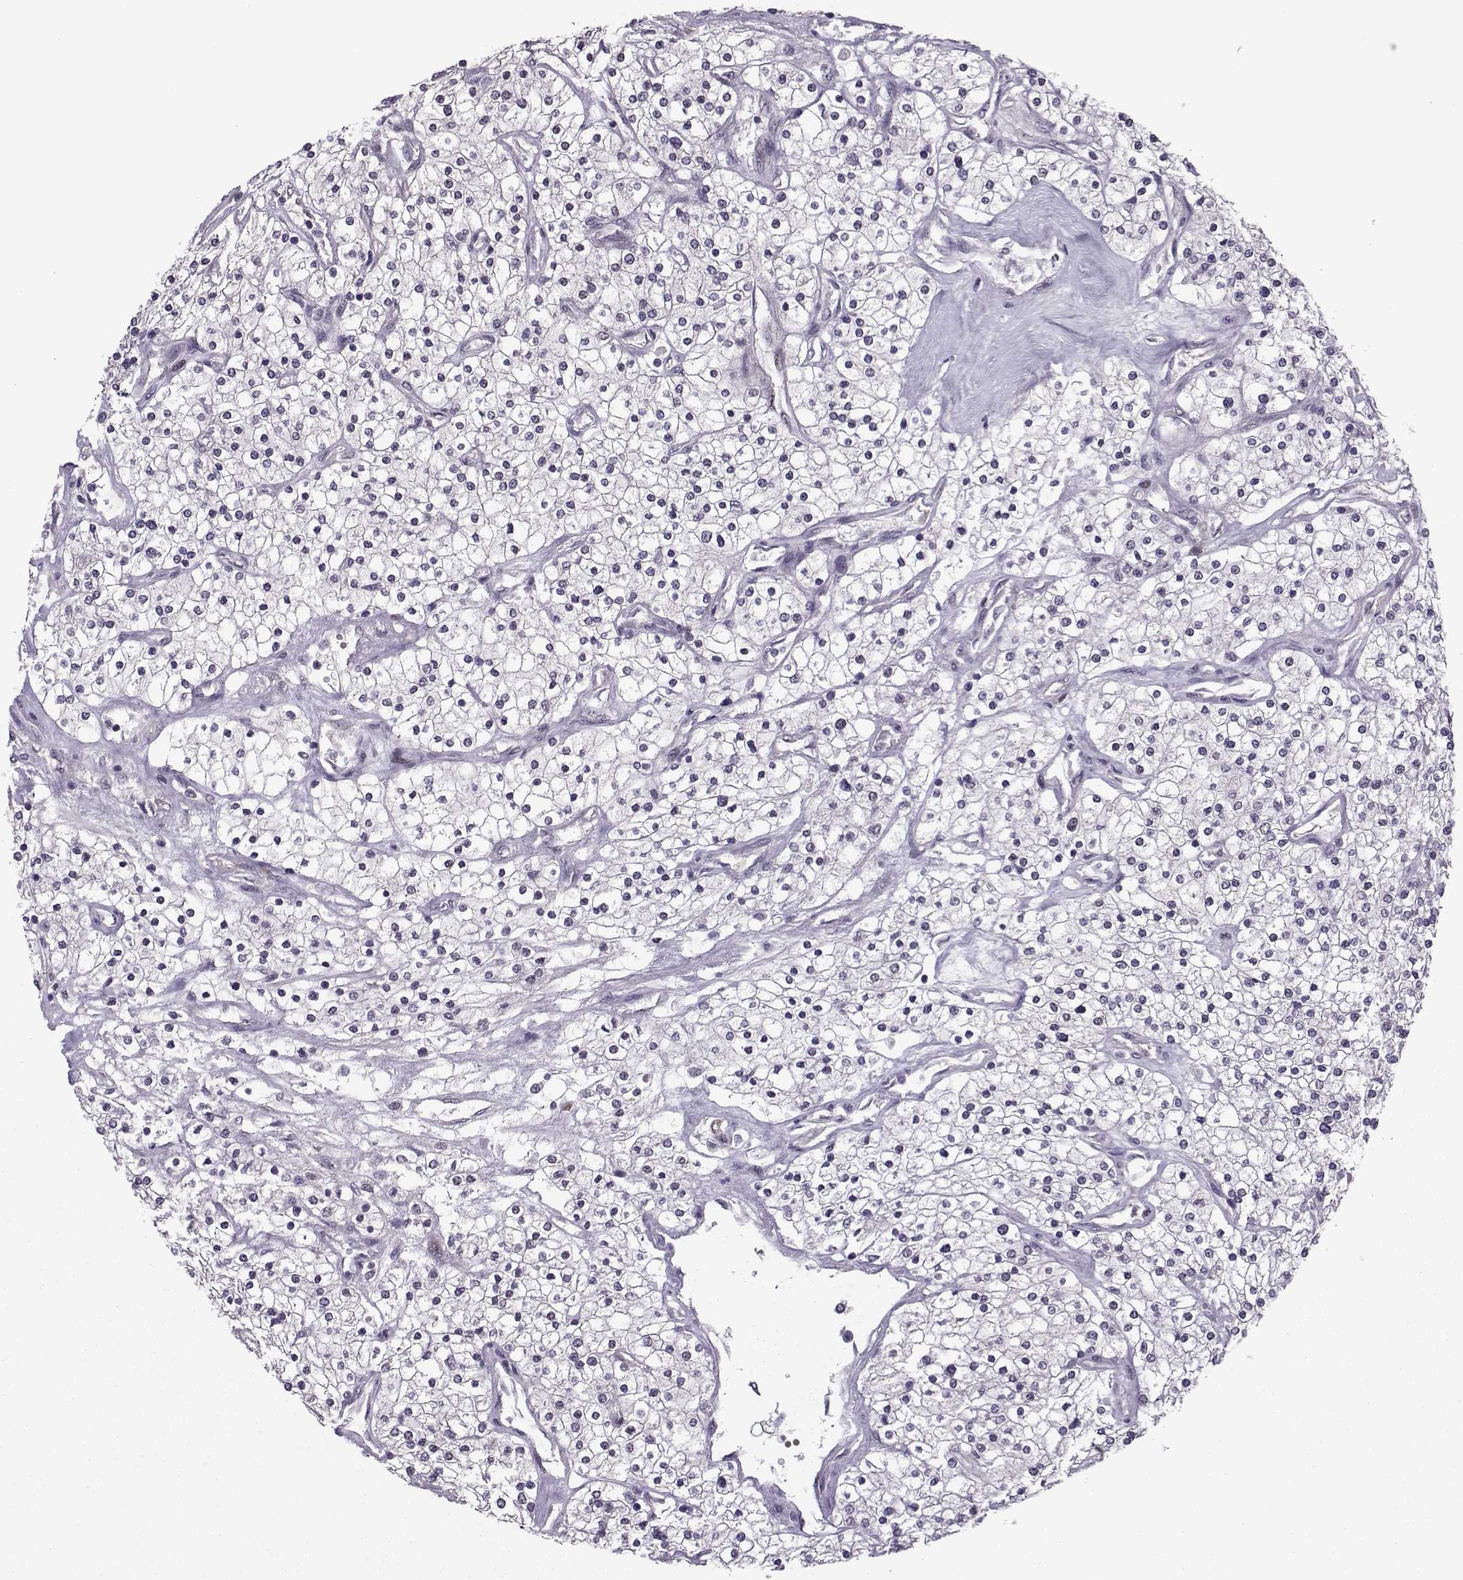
{"staining": {"intensity": "negative", "quantity": "none", "location": "none"}, "tissue": "renal cancer", "cell_type": "Tumor cells", "image_type": "cancer", "snomed": [{"axis": "morphology", "description": "Adenocarcinoma, NOS"}, {"axis": "topography", "description": "Kidney"}], "caption": "Tumor cells are negative for protein expression in human renal adenocarcinoma.", "gene": "CDK4", "patient": {"sex": "male", "age": 80}}